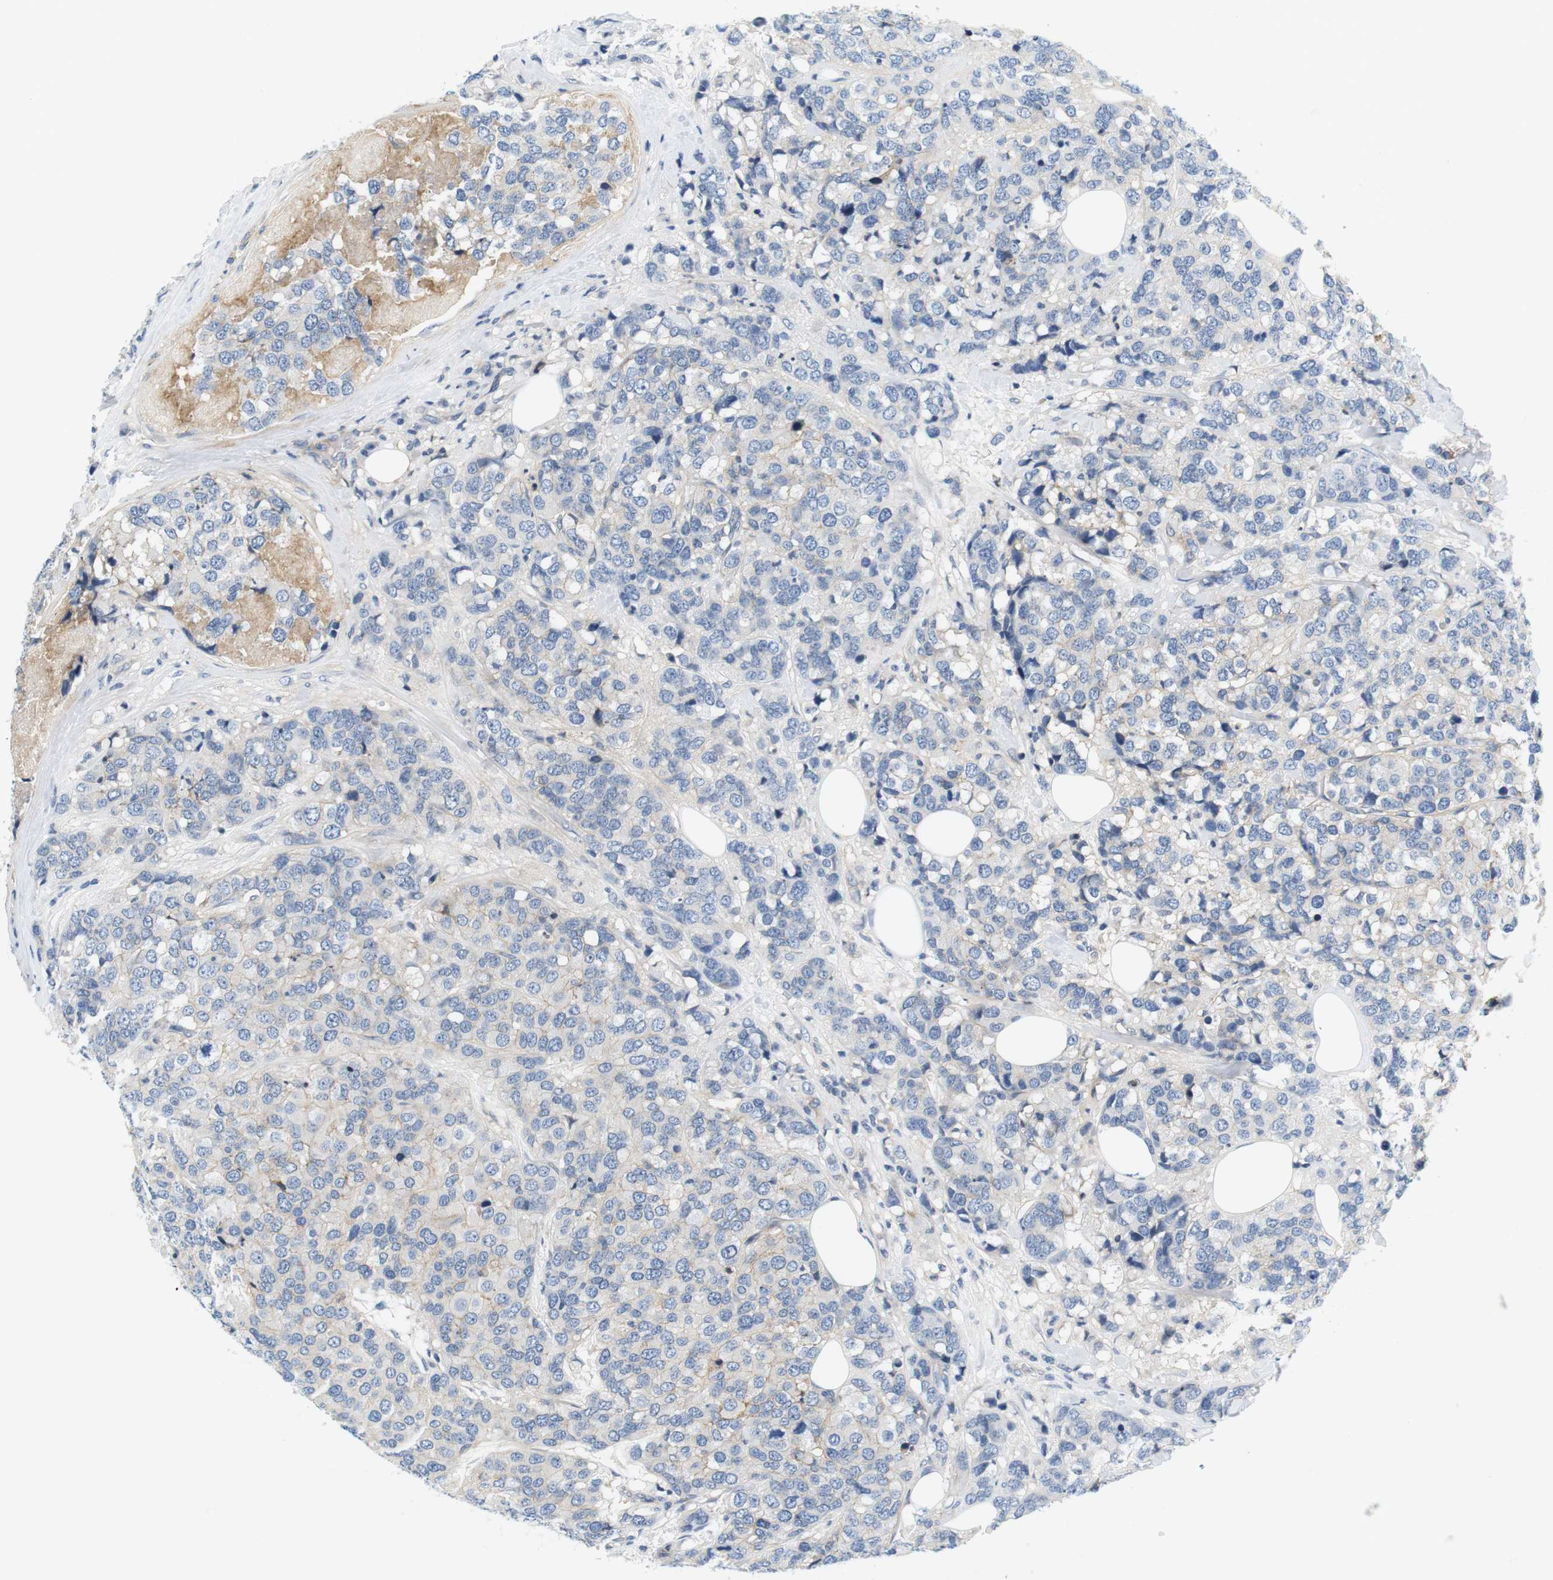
{"staining": {"intensity": "weak", "quantity": "<25%", "location": "cytoplasmic/membranous"}, "tissue": "breast cancer", "cell_type": "Tumor cells", "image_type": "cancer", "snomed": [{"axis": "morphology", "description": "Lobular carcinoma"}, {"axis": "topography", "description": "Breast"}], "caption": "DAB immunohistochemical staining of breast lobular carcinoma shows no significant staining in tumor cells.", "gene": "SLC30A1", "patient": {"sex": "female", "age": 59}}